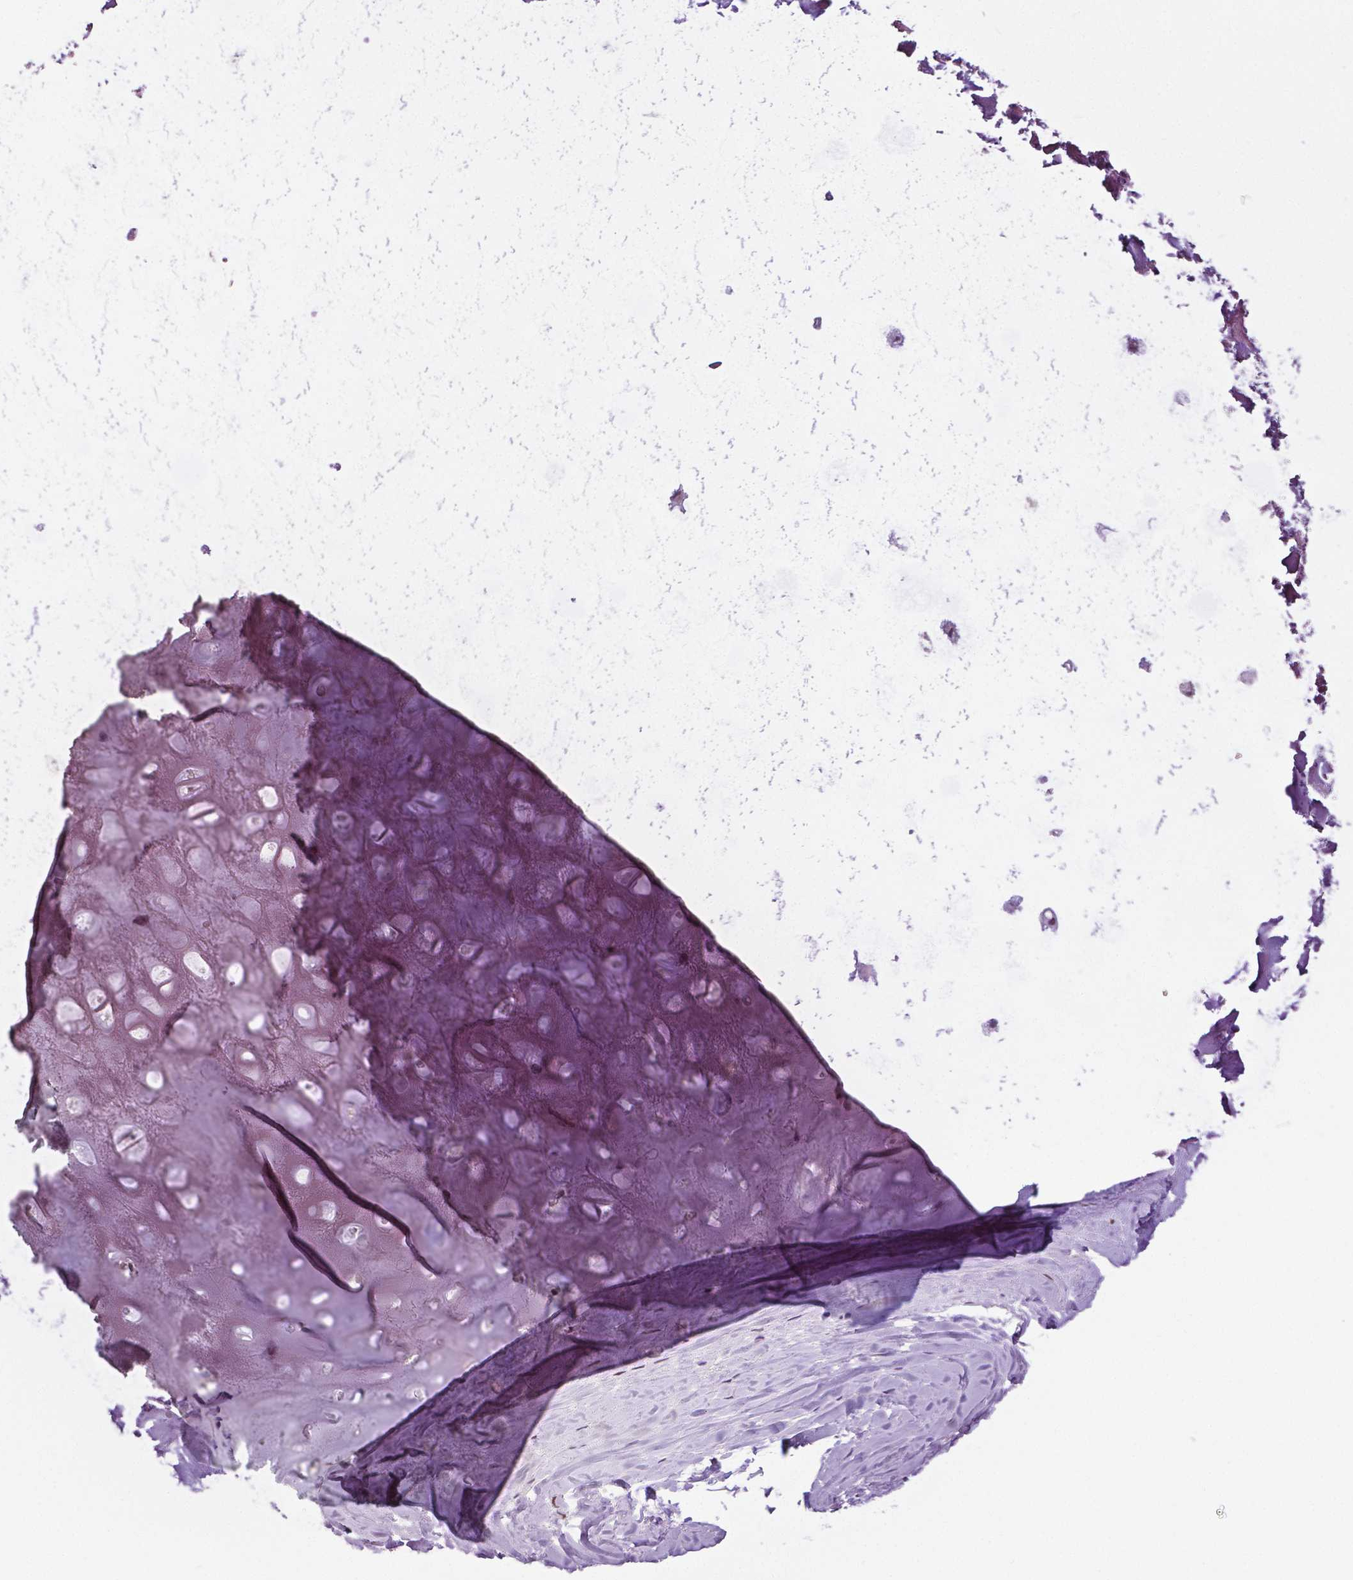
{"staining": {"intensity": "negative", "quantity": "none", "location": "none"}, "tissue": "adipose tissue", "cell_type": "Adipocytes", "image_type": "normal", "snomed": [{"axis": "morphology", "description": "Normal tissue, NOS"}, {"axis": "topography", "description": "Cartilage tissue"}], "caption": "A high-resolution histopathology image shows immunohistochemistry (IHC) staining of unremarkable adipose tissue, which demonstrates no significant expression in adipocytes. Brightfield microscopy of immunohistochemistry (IHC) stained with DAB (3,3'-diaminobenzidine) (brown) and hematoxylin (blue), captured at high magnification.", "gene": "PTGER3", "patient": {"sex": "male", "age": 57}}